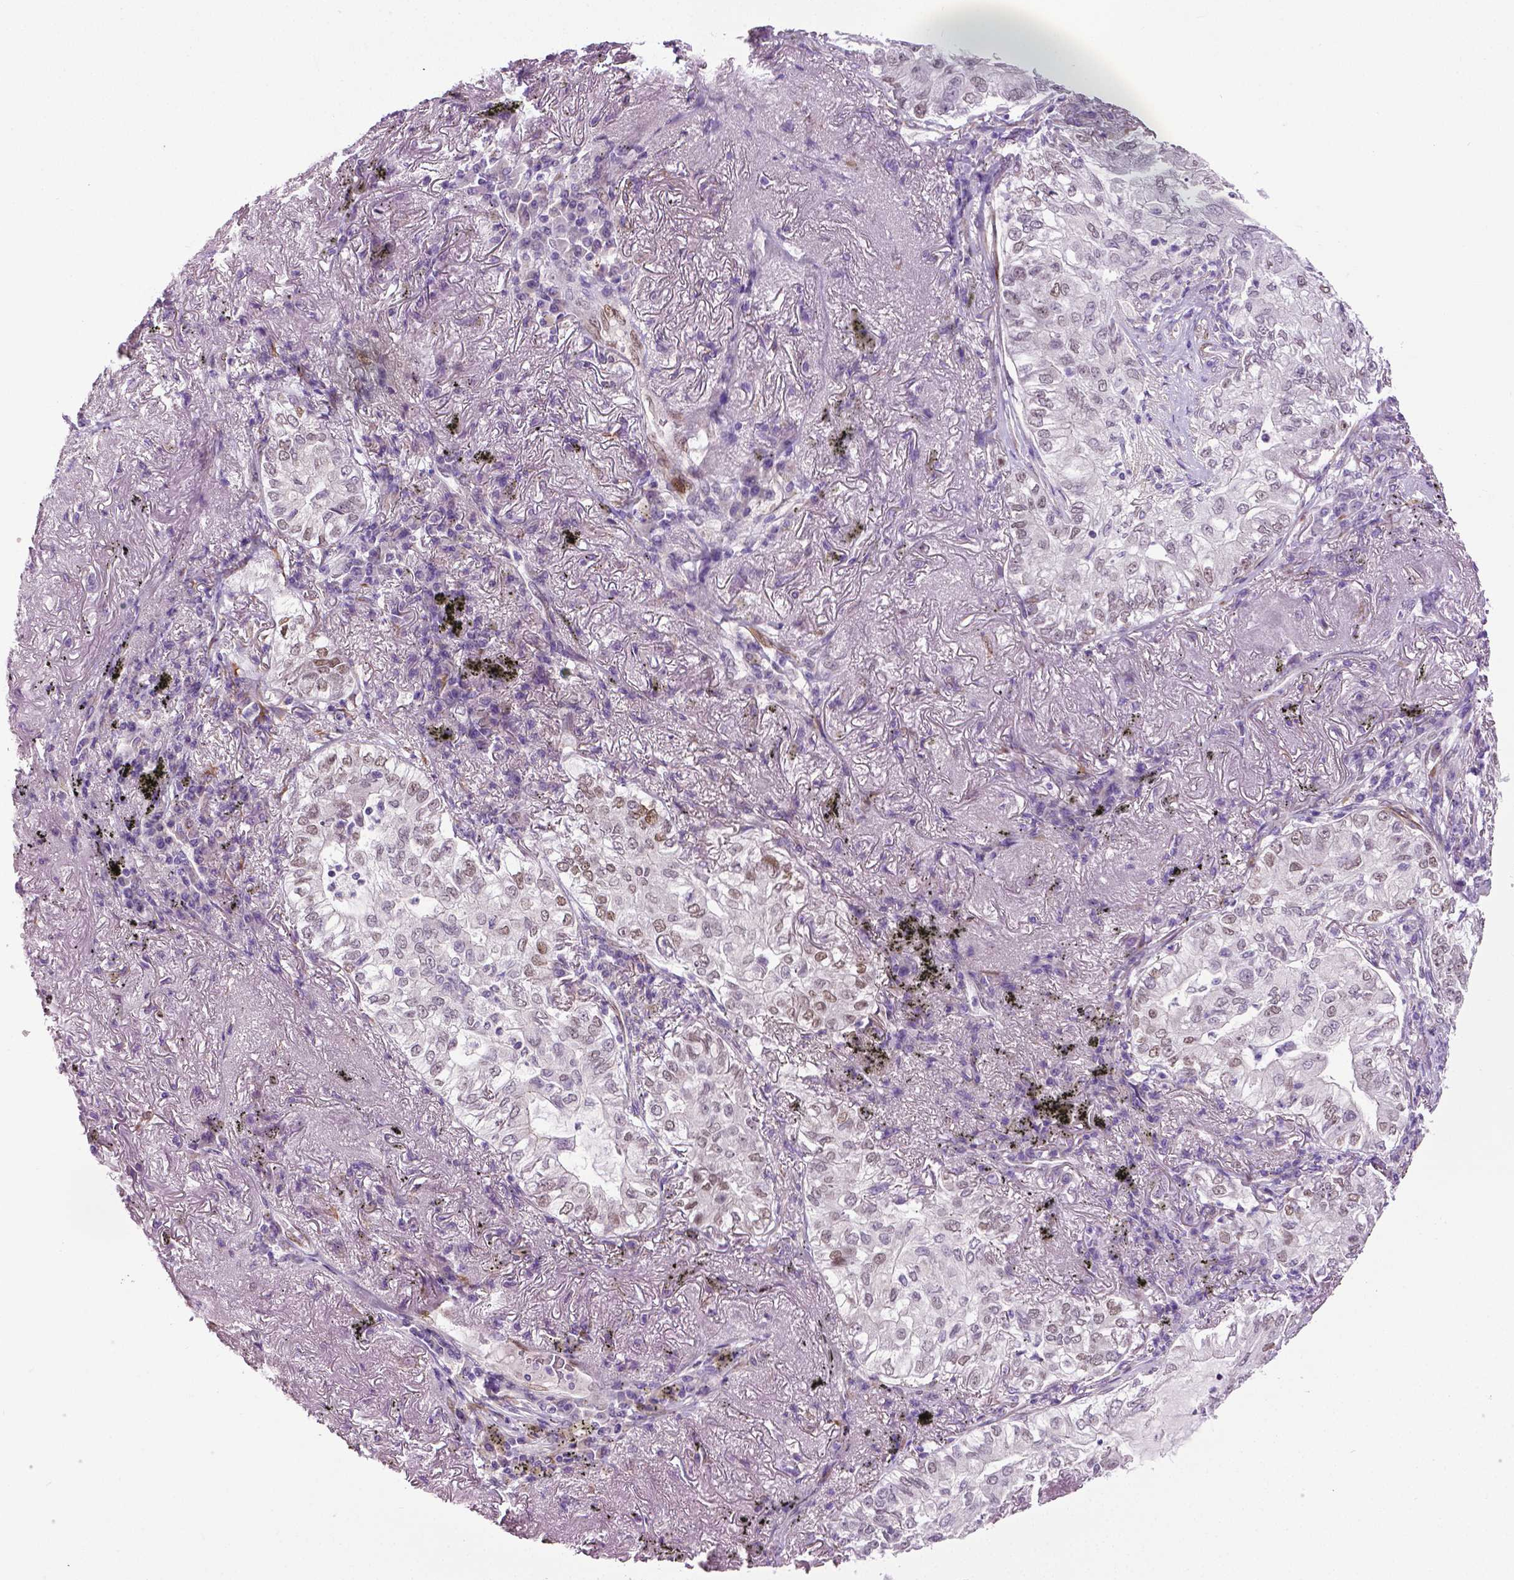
{"staining": {"intensity": "weak", "quantity": "25%-75%", "location": "nuclear"}, "tissue": "lung cancer", "cell_type": "Tumor cells", "image_type": "cancer", "snomed": [{"axis": "morphology", "description": "Adenocarcinoma, NOS"}, {"axis": "topography", "description": "Lung"}], "caption": "Human lung adenocarcinoma stained for a protein (brown) displays weak nuclear positive expression in about 25%-75% of tumor cells.", "gene": "PTGER3", "patient": {"sex": "female", "age": 73}}